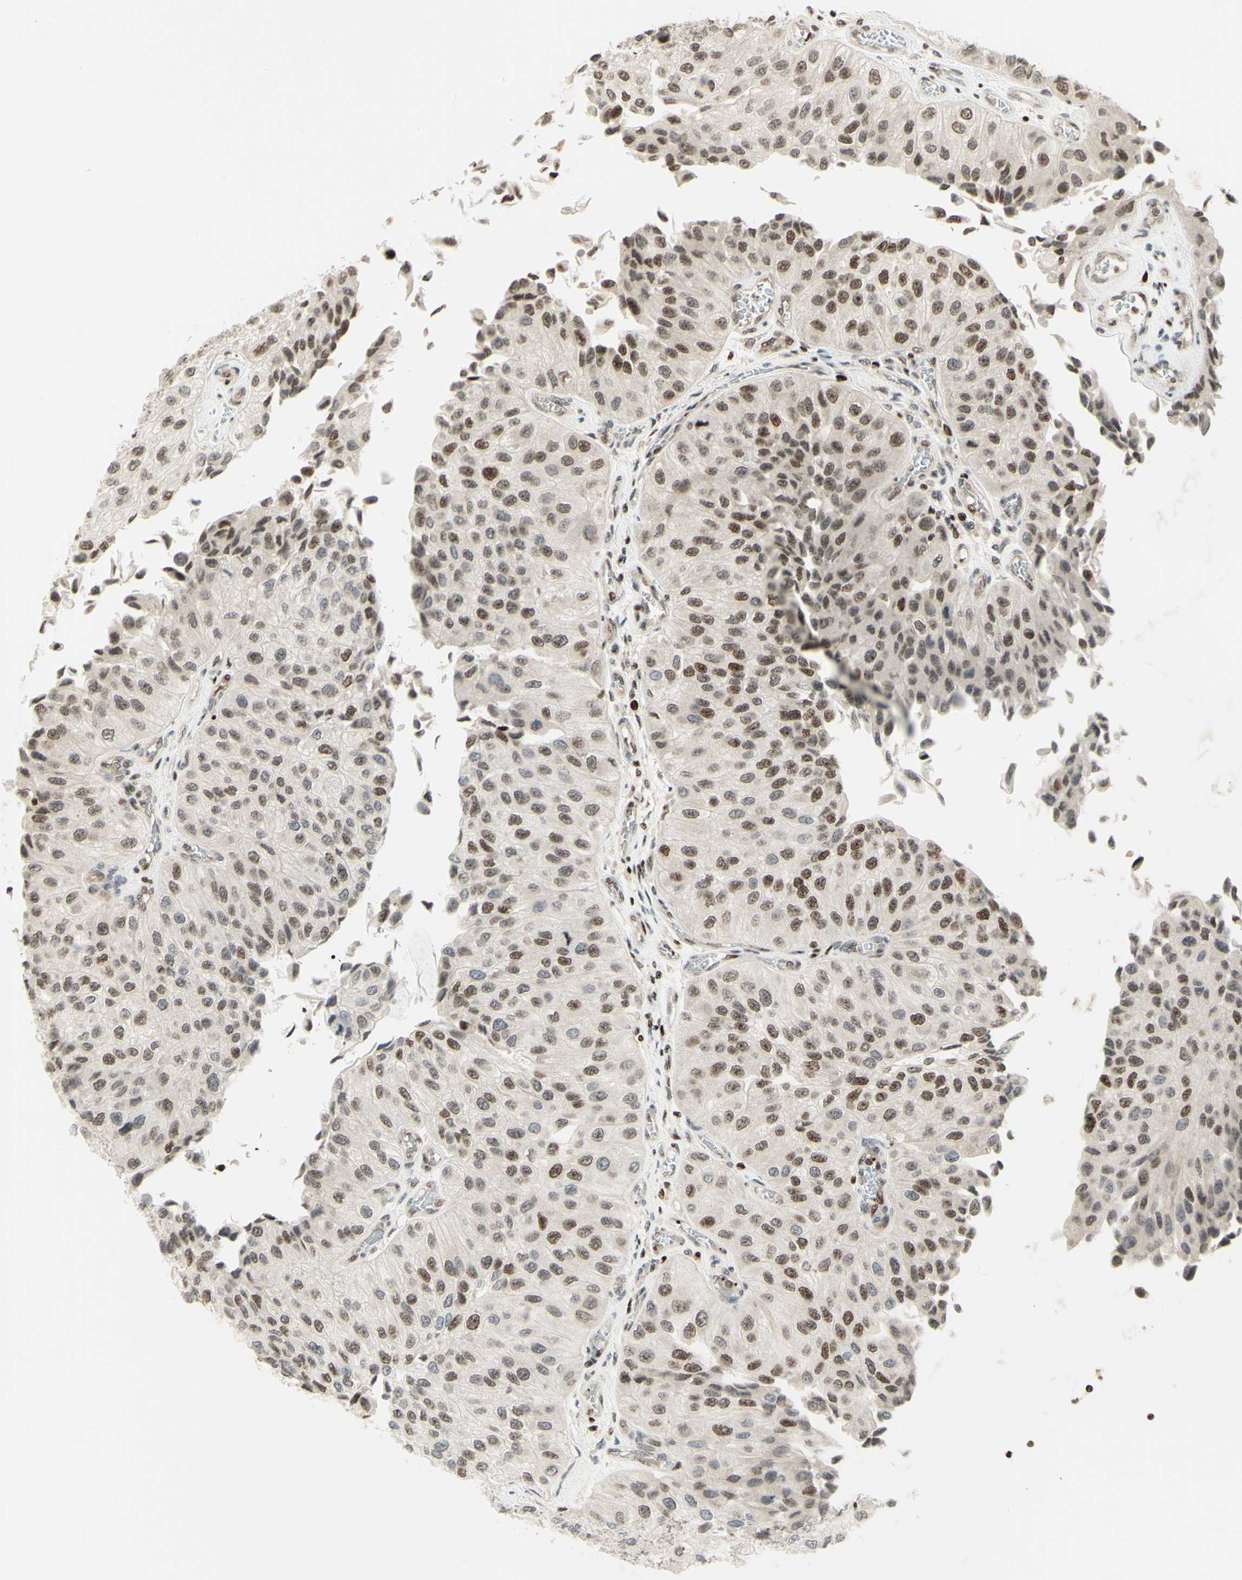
{"staining": {"intensity": "moderate", "quantity": "25%-75%", "location": "cytoplasmic/membranous,nuclear"}, "tissue": "urothelial cancer", "cell_type": "Tumor cells", "image_type": "cancer", "snomed": [{"axis": "morphology", "description": "Urothelial carcinoma, High grade"}, {"axis": "topography", "description": "Kidney"}, {"axis": "topography", "description": "Urinary bladder"}], "caption": "Protein staining of high-grade urothelial carcinoma tissue displays moderate cytoplasmic/membranous and nuclear staining in about 25%-75% of tumor cells.", "gene": "CDKL5", "patient": {"sex": "male", "age": 77}}